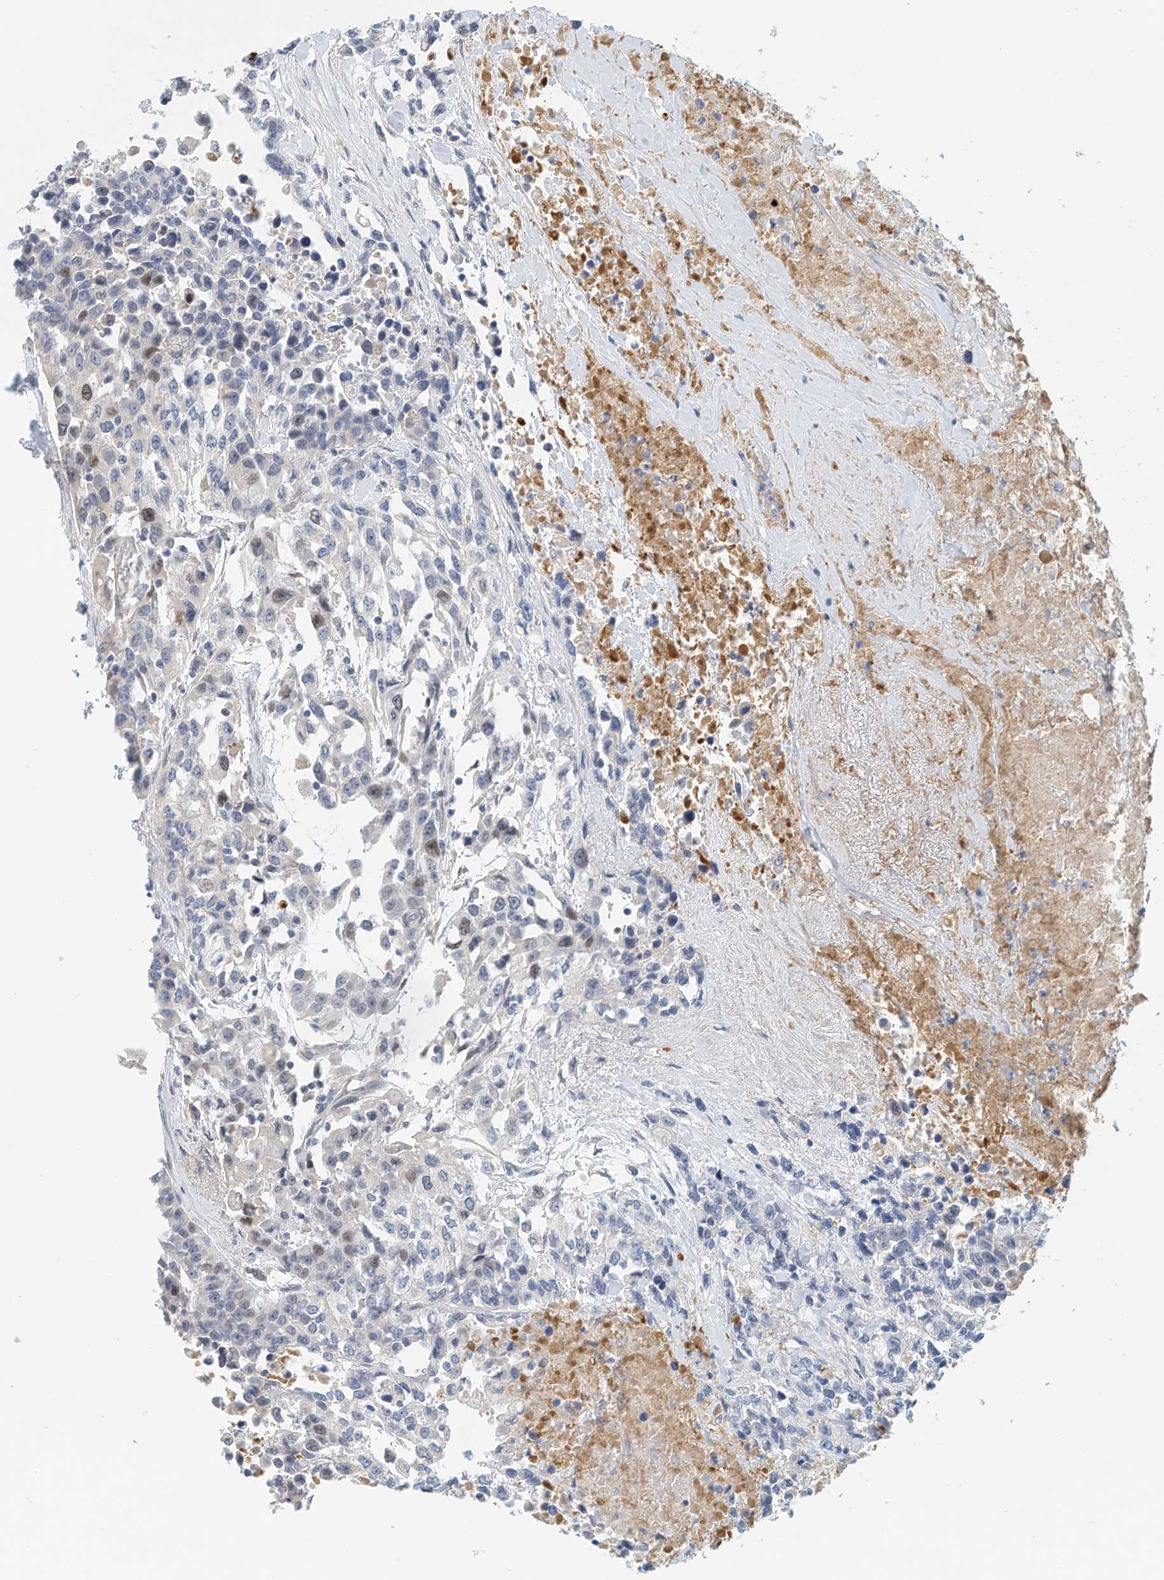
{"staining": {"intensity": "moderate", "quantity": "<25%", "location": "nuclear"}, "tissue": "urothelial cancer", "cell_type": "Tumor cells", "image_type": "cancer", "snomed": [{"axis": "morphology", "description": "Urothelial carcinoma, High grade"}, {"axis": "topography", "description": "Urinary bladder"}], "caption": "The image demonstrates immunohistochemical staining of urothelial cancer. There is moderate nuclear expression is identified in approximately <25% of tumor cells.", "gene": "ARHGAP28", "patient": {"sex": "female", "age": 80}}